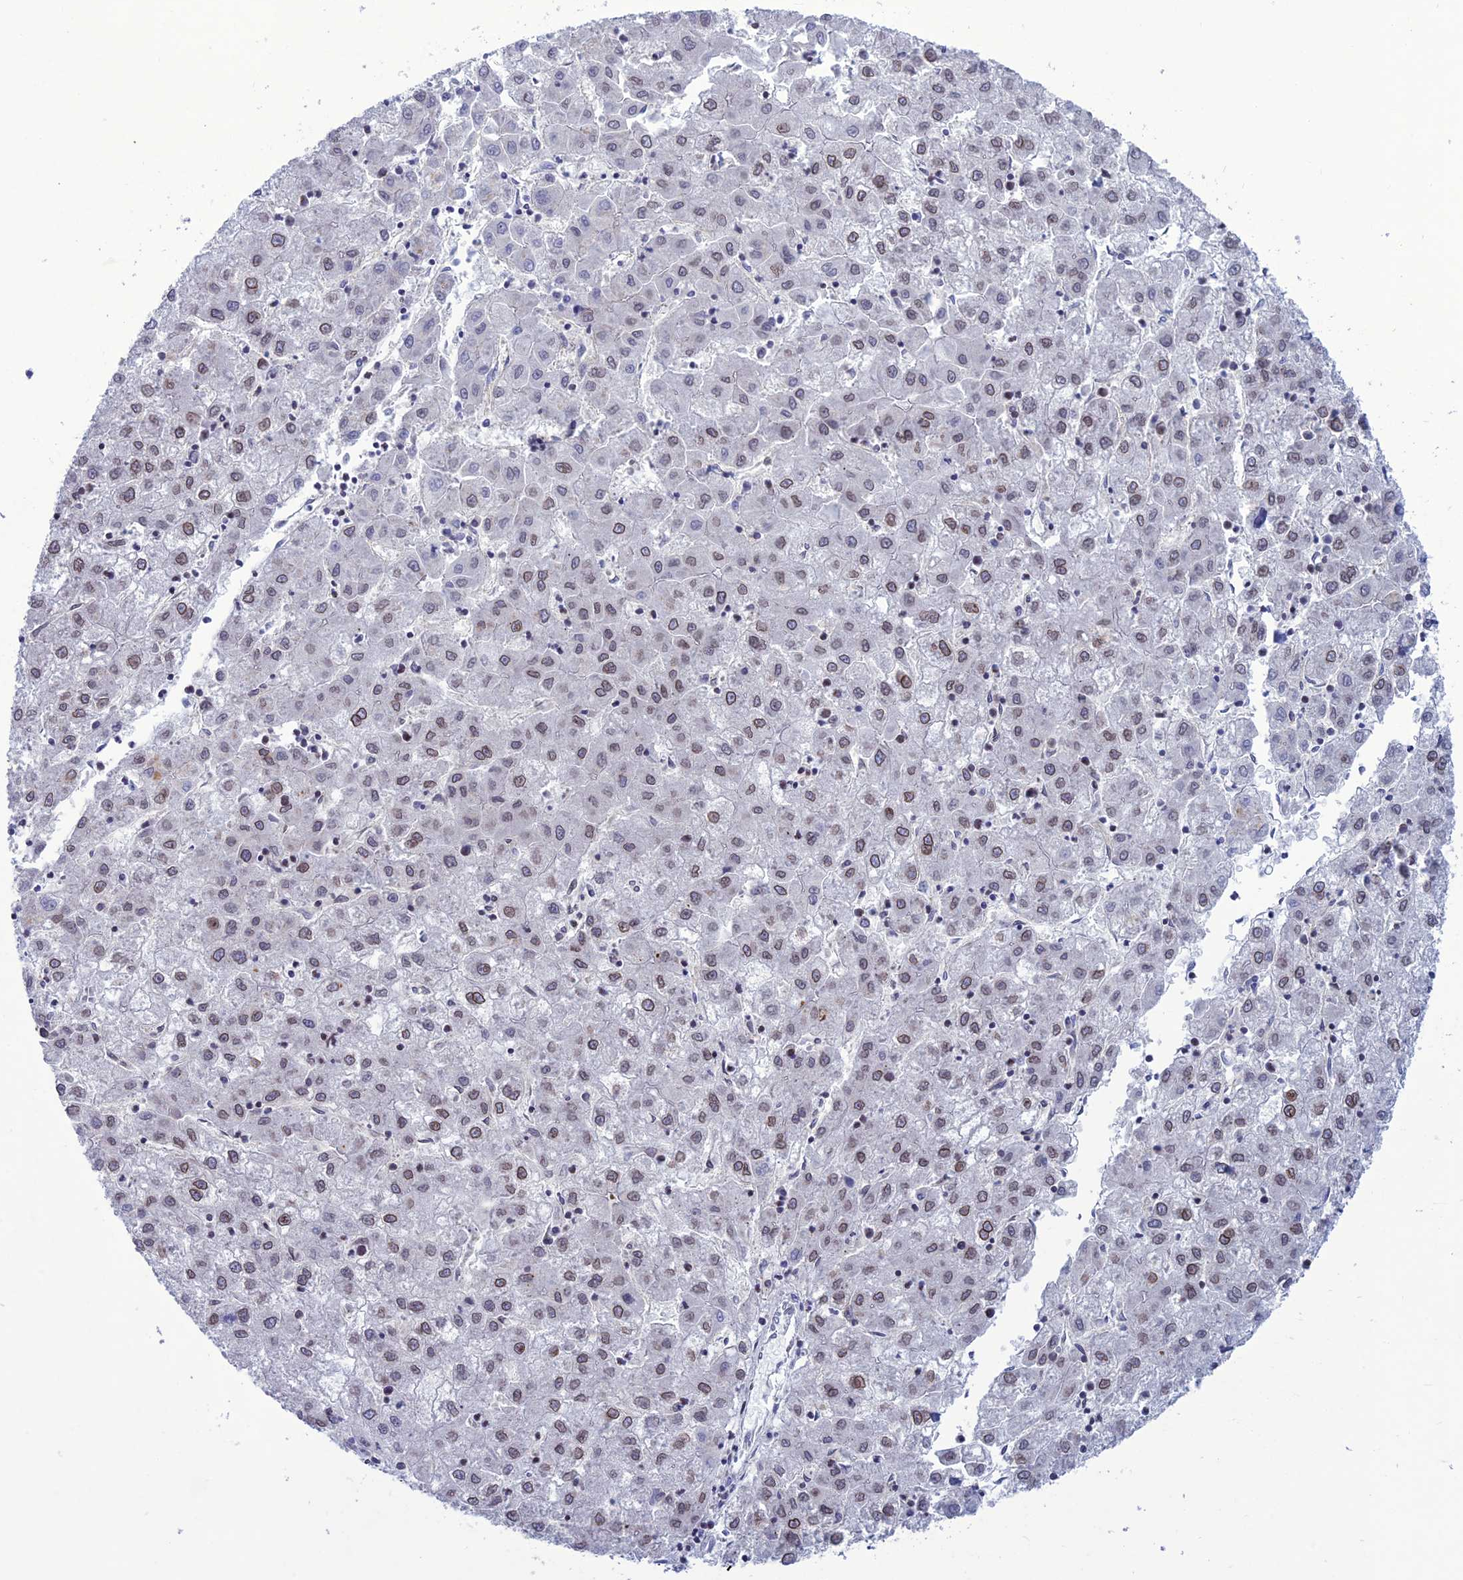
{"staining": {"intensity": "moderate", "quantity": ">75%", "location": "cytoplasmic/membranous,nuclear"}, "tissue": "liver cancer", "cell_type": "Tumor cells", "image_type": "cancer", "snomed": [{"axis": "morphology", "description": "Carcinoma, Hepatocellular, NOS"}, {"axis": "topography", "description": "Liver"}], "caption": "The photomicrograph displays immunohistochemical staining of hepatocellular carcinoma (liver). There is moderate cytoplasmic/membranous and nuclear expression is appreciated in approximately >75% of tumor cells. (IHC, brightfield microscopy, high magnification).", "gene": "WDR46", "patient": {"sex": "male", "age": 72}}